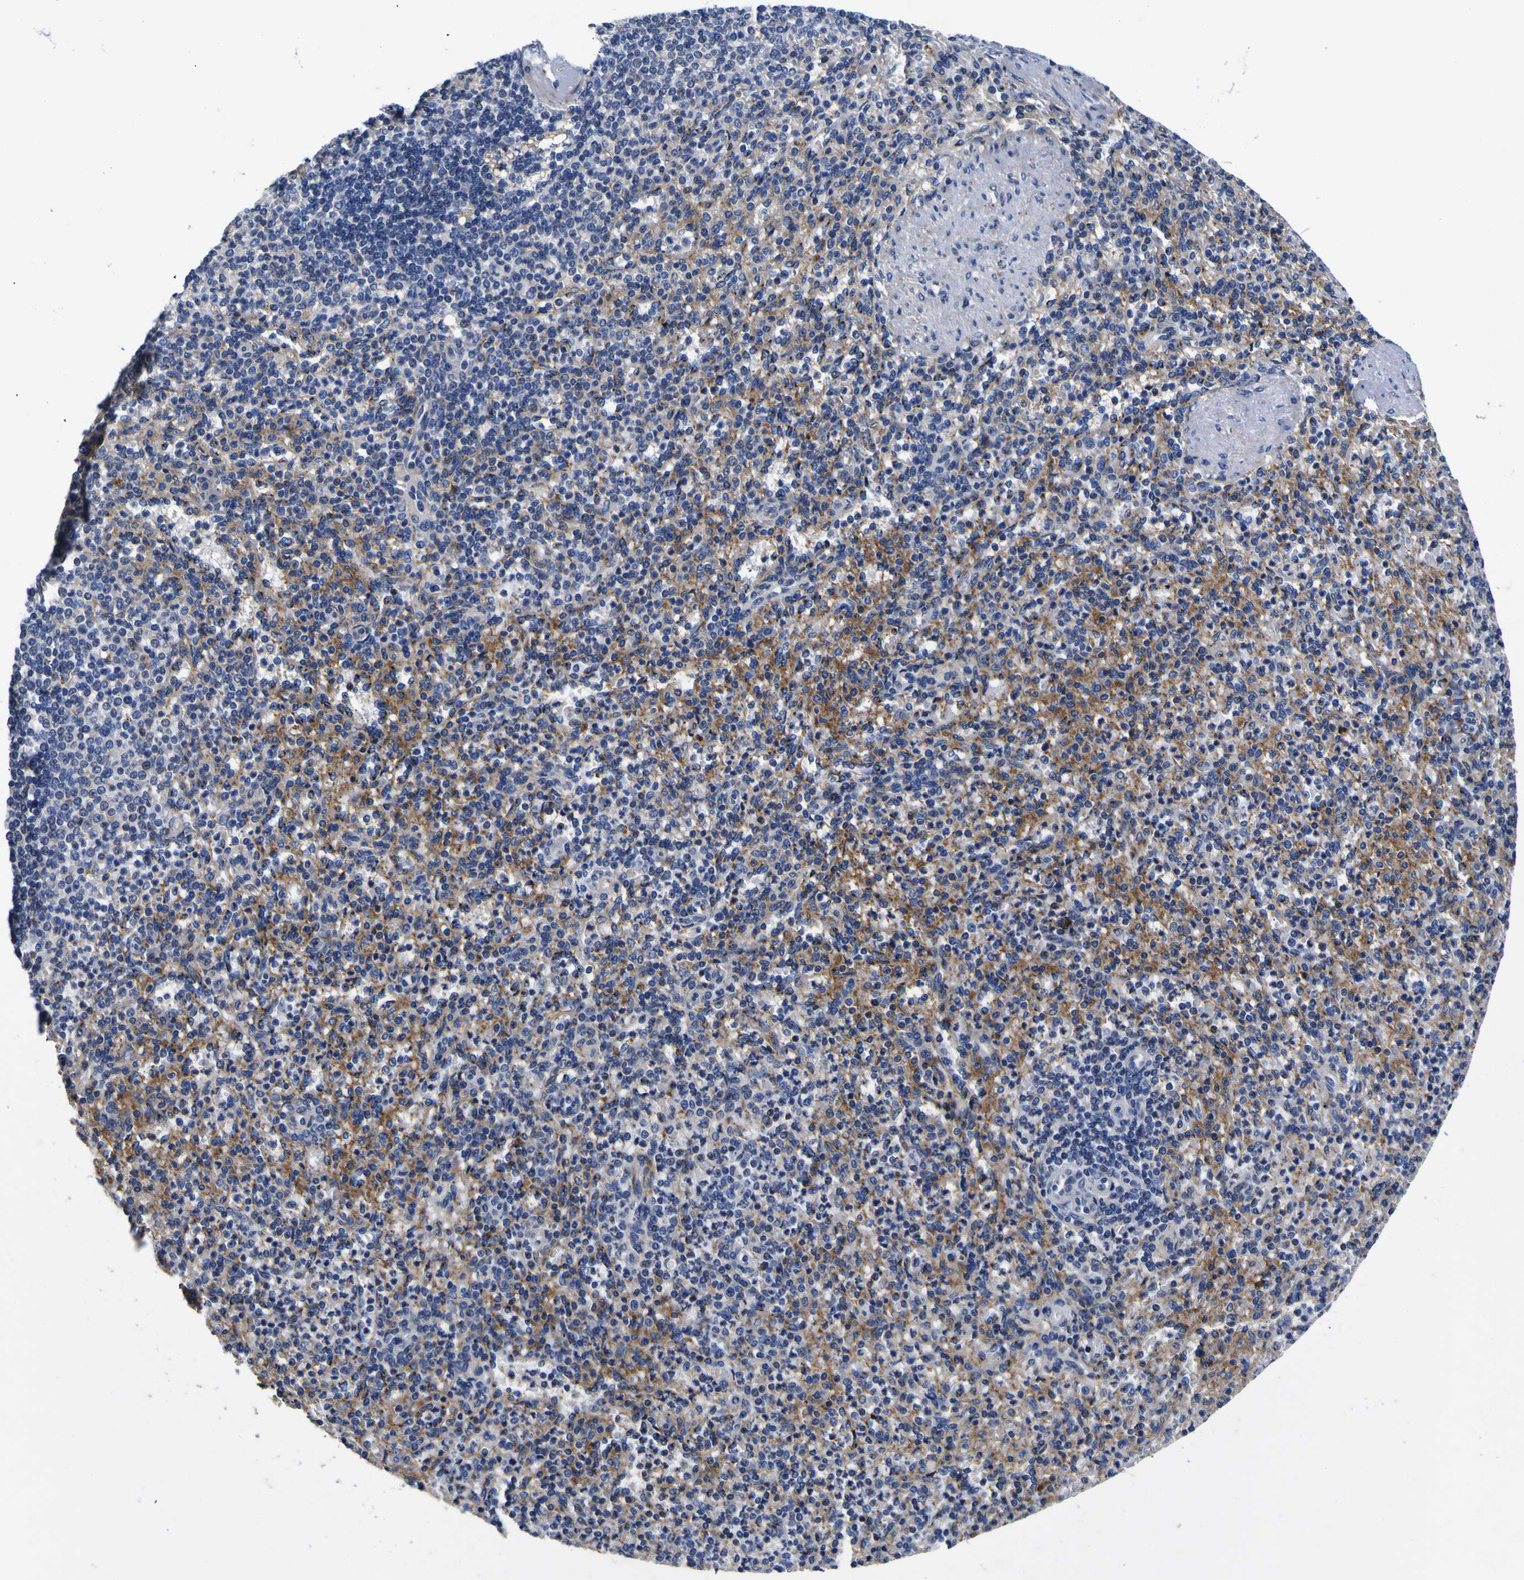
{"staining": {"intensity": "moderate", "quantity": ">75%", "location": "cytoplasmic/membranous"}, "tissue": "spleen", "cell_type": "Cells in red pulp", "image_type": "normal", "snomed": [{"axis": "morphology", "description": "Normal tissue, NOS"}, {"axis": "topography", "description": "Spleen"}], "caption": "Immunohistochemical staining of unremarkable spleen demonstrates medium levels of moderate cytoplasmic/membranous expression in approximately >75% of cells in red pulp.", "gene": "COA1", "patient": {"sex": "male", "age": 83}}